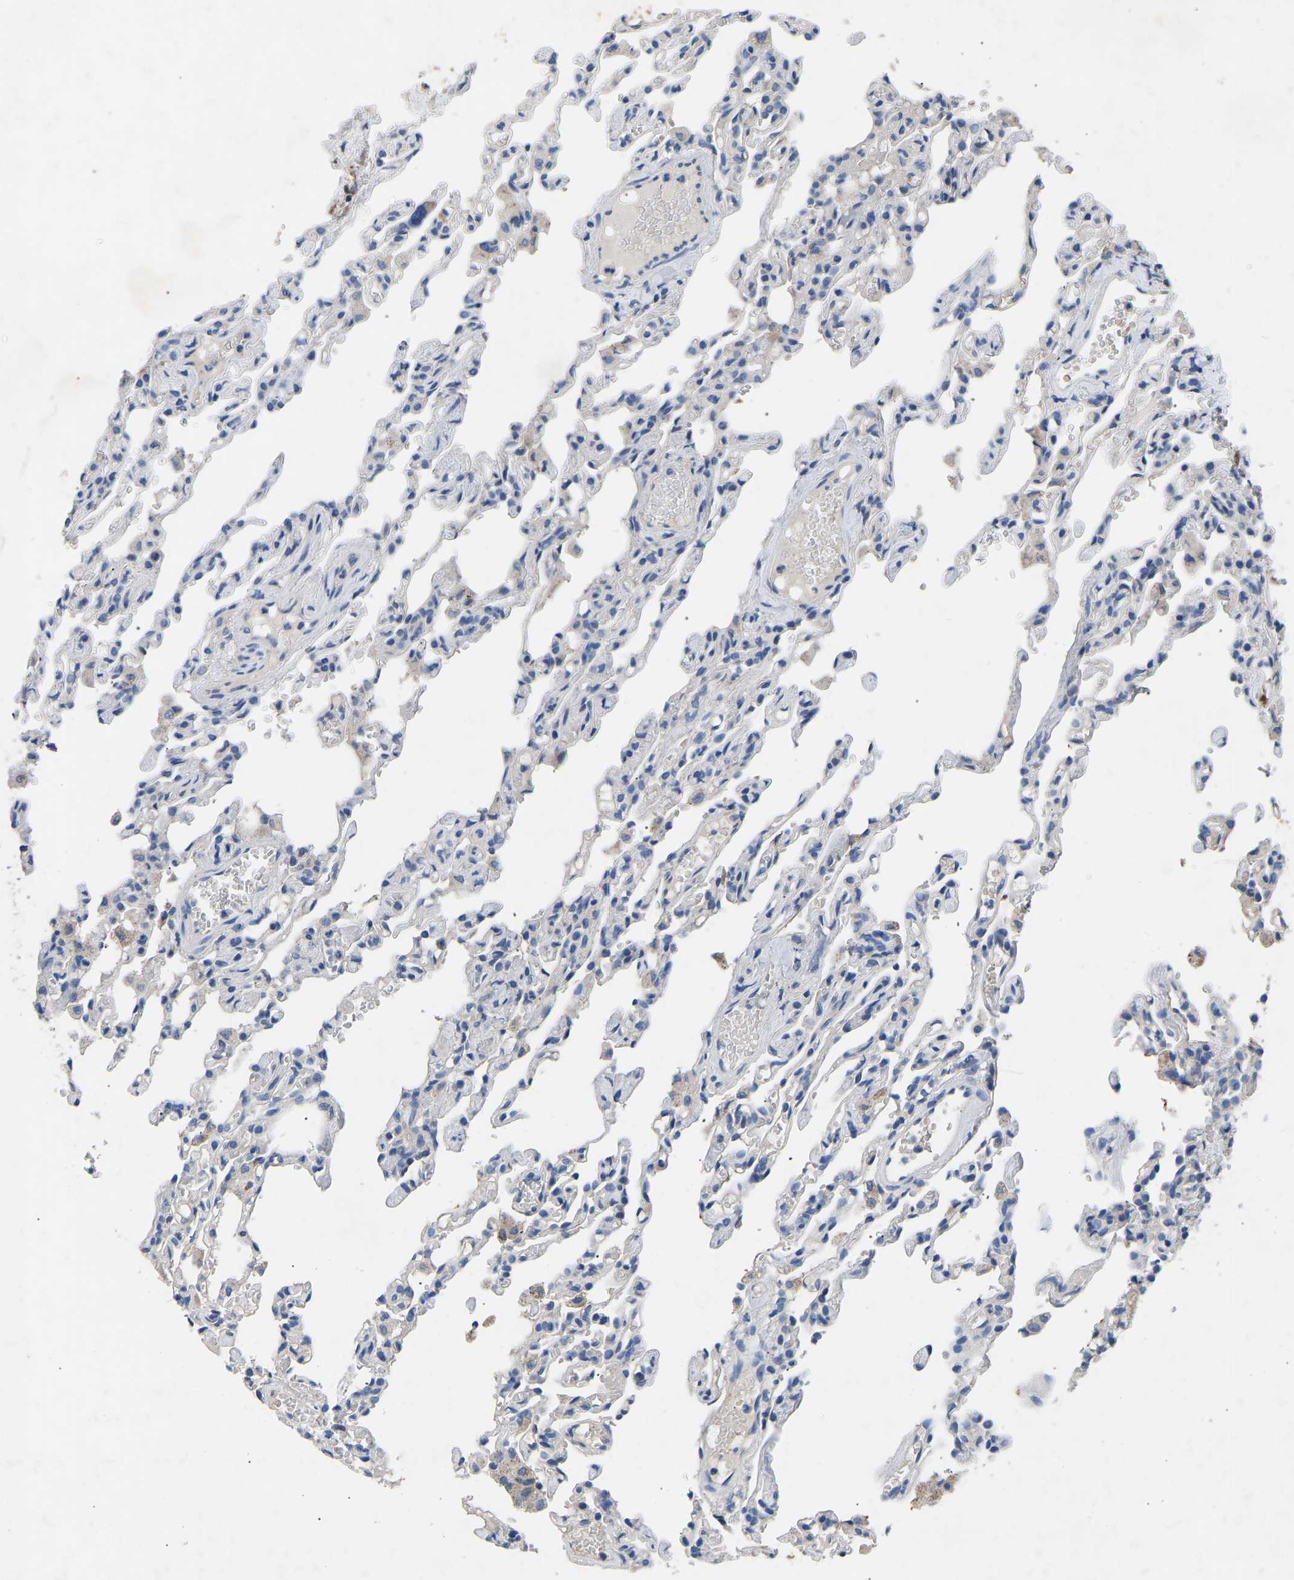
{"staining": {"intensity": "negative", "quantity": "none", "location": "none"}, "tissue": "lung", "cell_type": "Alveolar cells", "image_type": "normal", "snomed": [{"axis": "morphology", "description": "Normal tissue, NOS"}, {"axis": "topography", "description": "Lung"}], "caption": "IHC of unremarkable lung reveals no positivity in alveolar cells. (IHC, brightfield microscopy, high magnification).", "gene": "RBP1", "patient": {"sex": "male", "age": 21}}